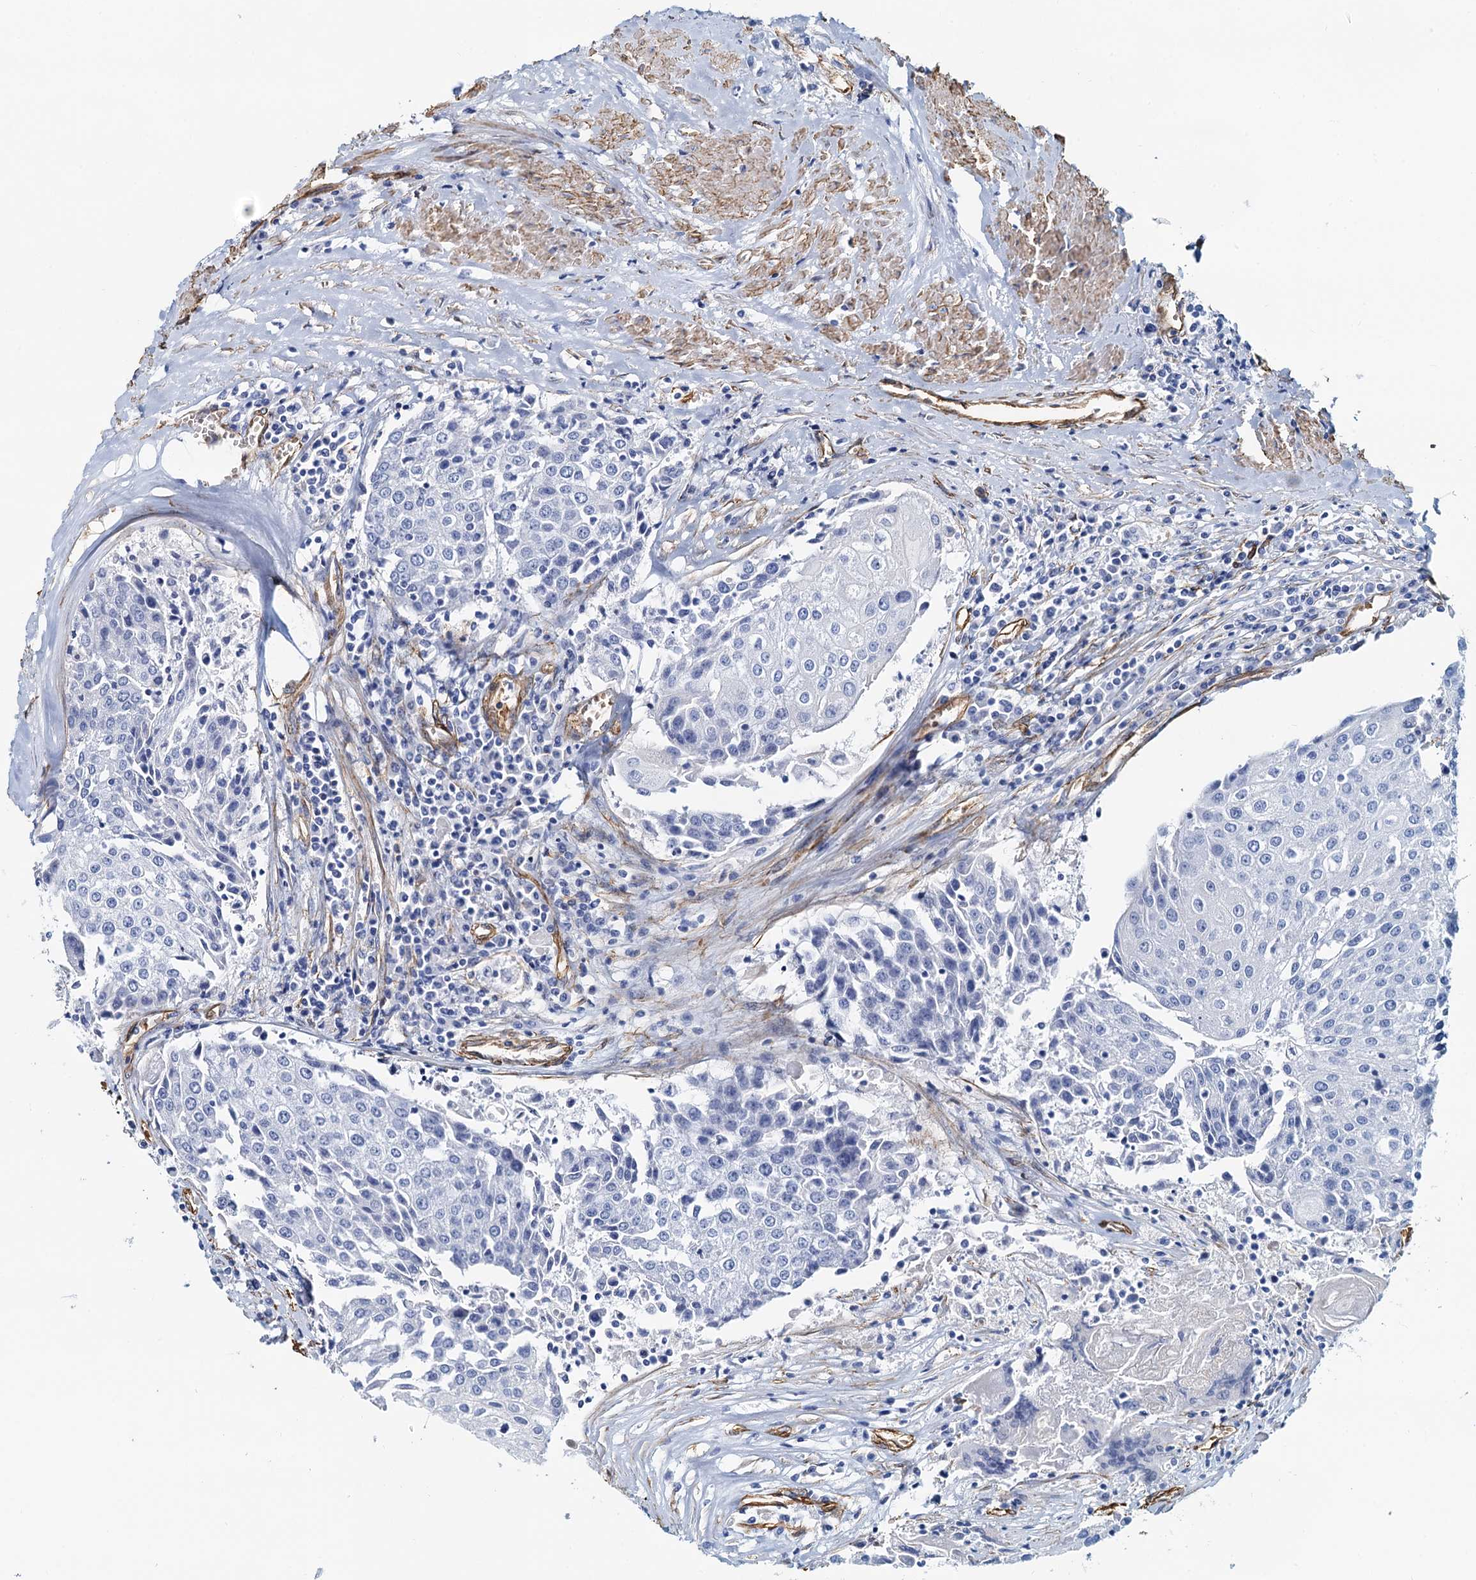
{"staining": {"intensity": "negative", "quantity": "none", "location": "none"}, "tissue": "urothelial cancer", "cell_type": "Tumor cells", "image_type": "cancer", "snomed": [{"axis": "morphology", "description": "Urothelial carcinoma, High grade"}, {"axis": "topography", "description": "Urinary bladder"}], "caption": "Urothelial cancer was stained to show a protein in brown. There is no significant staining in tumor cells.", "gene": "DGKG", "patient": {"sex": "female", "age": 85}}